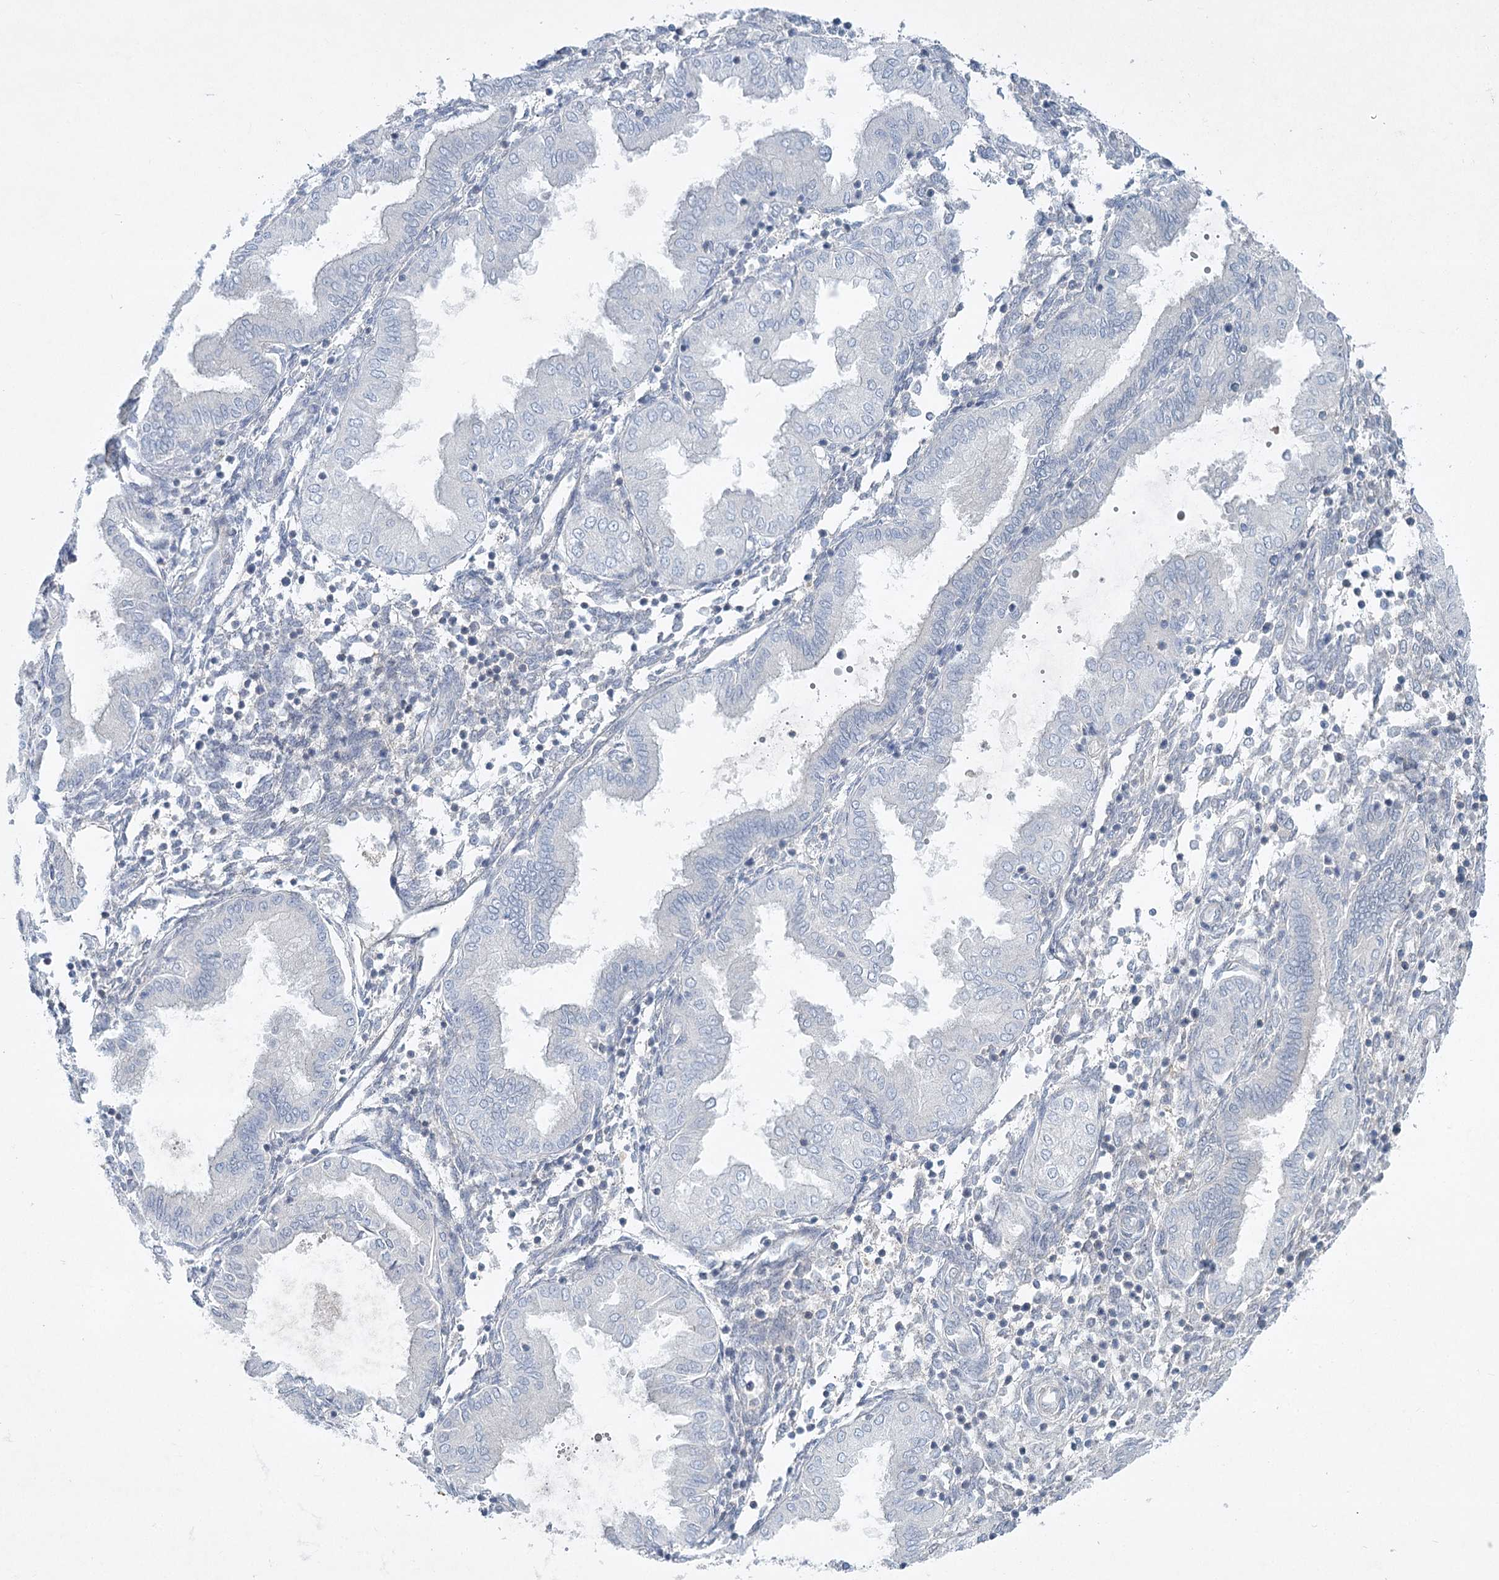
{"staining": {"intensity": "negative", "quantity": "none", "location": "none"}, "tissue": "endometrium", "cell_type": "Cells in endometrial stroma", "image_type": "normal", "snomed": [{"axis": "morphology", "description": "Normal tissue, NOS"}, {"axis": "topography", "description": "Endometrium"}], "caption": "Immunohistochemical staining of benign endometrium reveals no significant positivity in cells in endometrial stroma.", "gene": "AAMDC", "patient": {"sex": "female", "age": 53}}